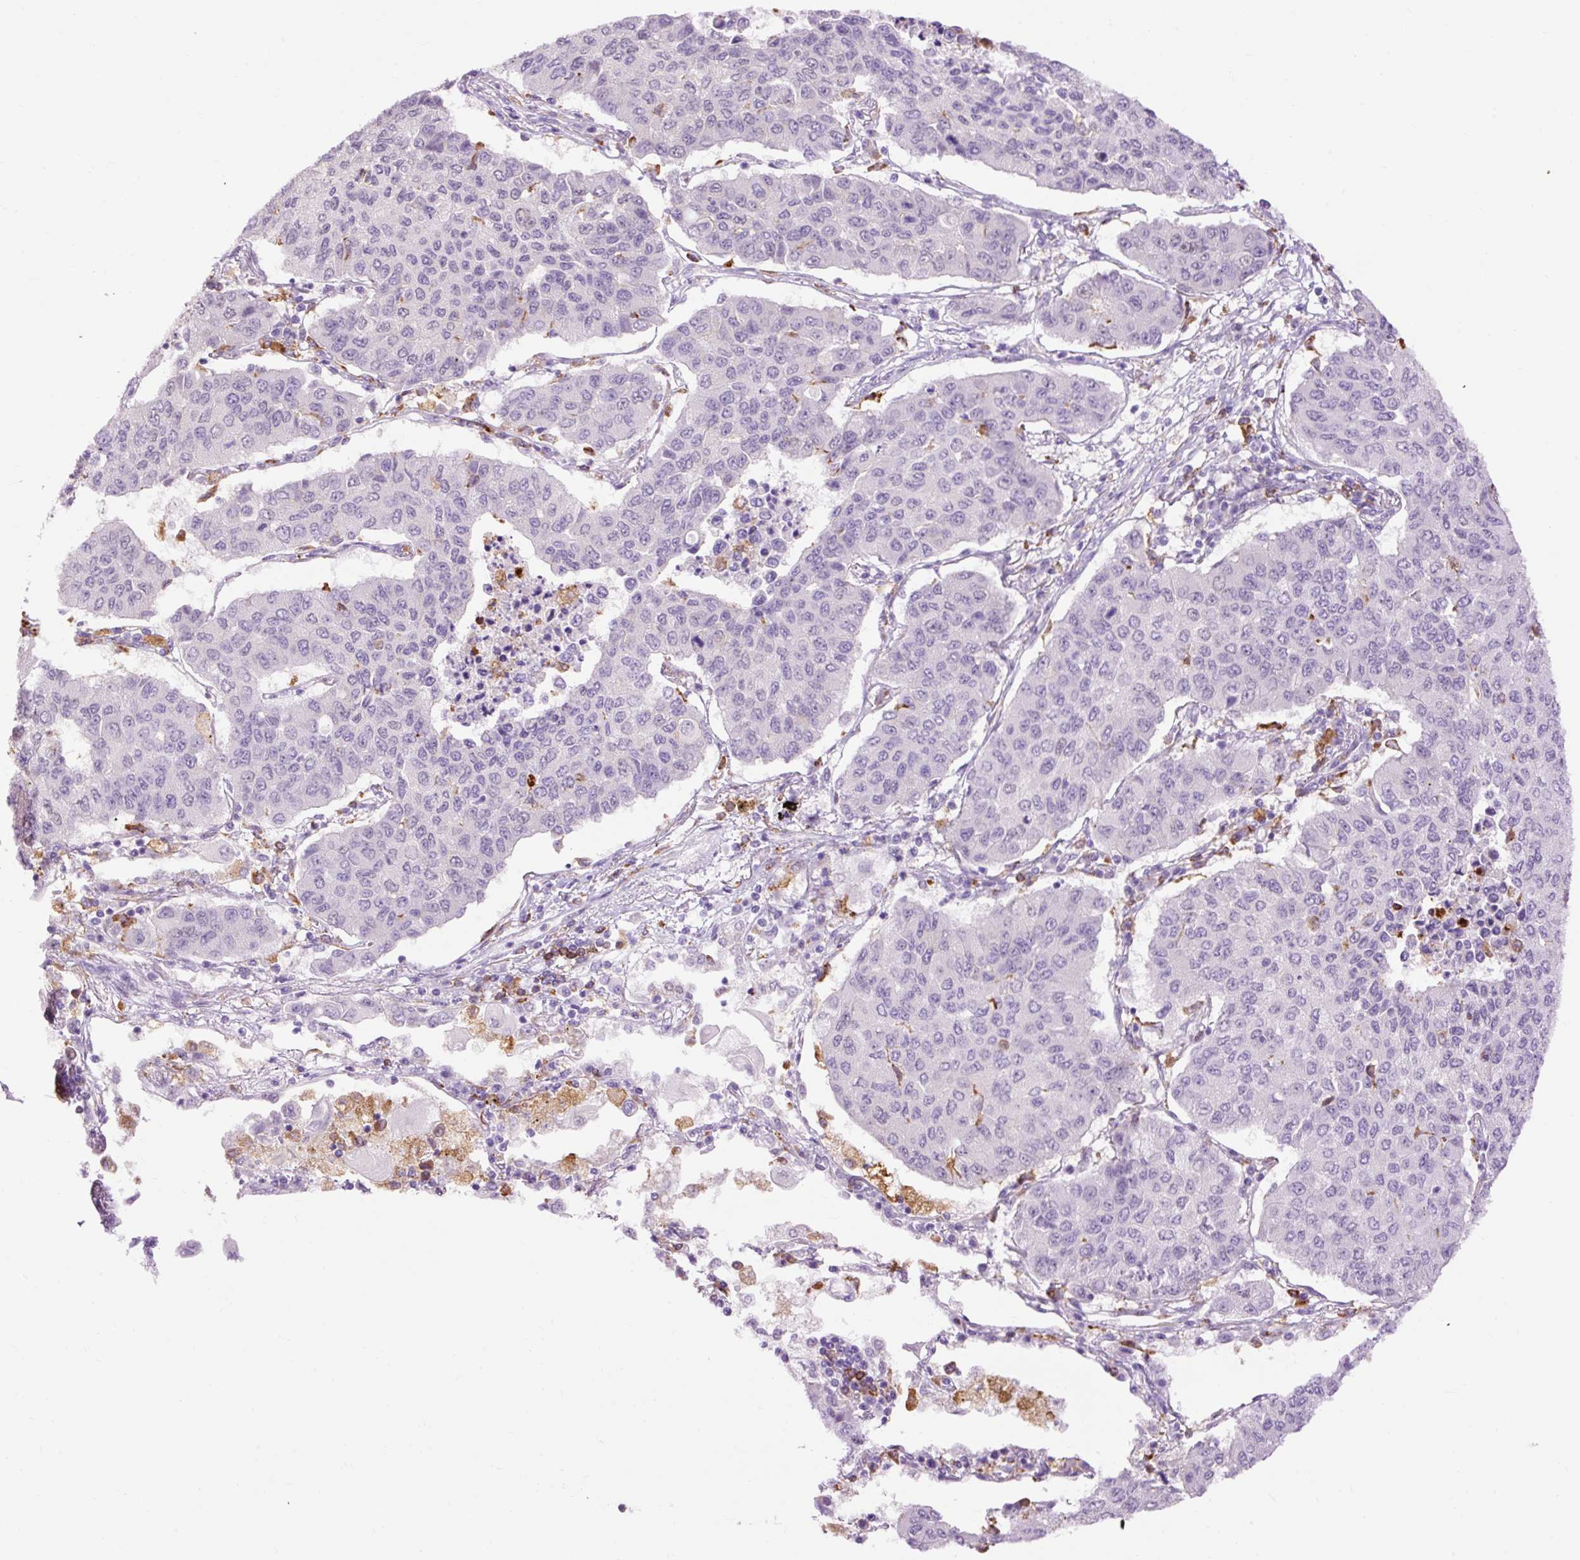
{"staining": {"intensity": "negative", "quantity": "none", "location": "none"}, "tissue": "lung cancer", "cell_type": "Tumor cells", "image_type": "cancer", "snomed": [{"axis": "morphology", "description": "Squamous cell carcinoma, NOS"}, {"axis": "topography", "description": "Lung"}], "caption": "High magnification brightfield microscopy of lung squamous cell carcinoma stained with DAB (3,3'-diaminobenzidine) (brown) and counterstained with hematoxylin (blue): tumor cells show no significant positivity.", "gene": "LY86", "patient": {"sex": "male", "age": 74}}